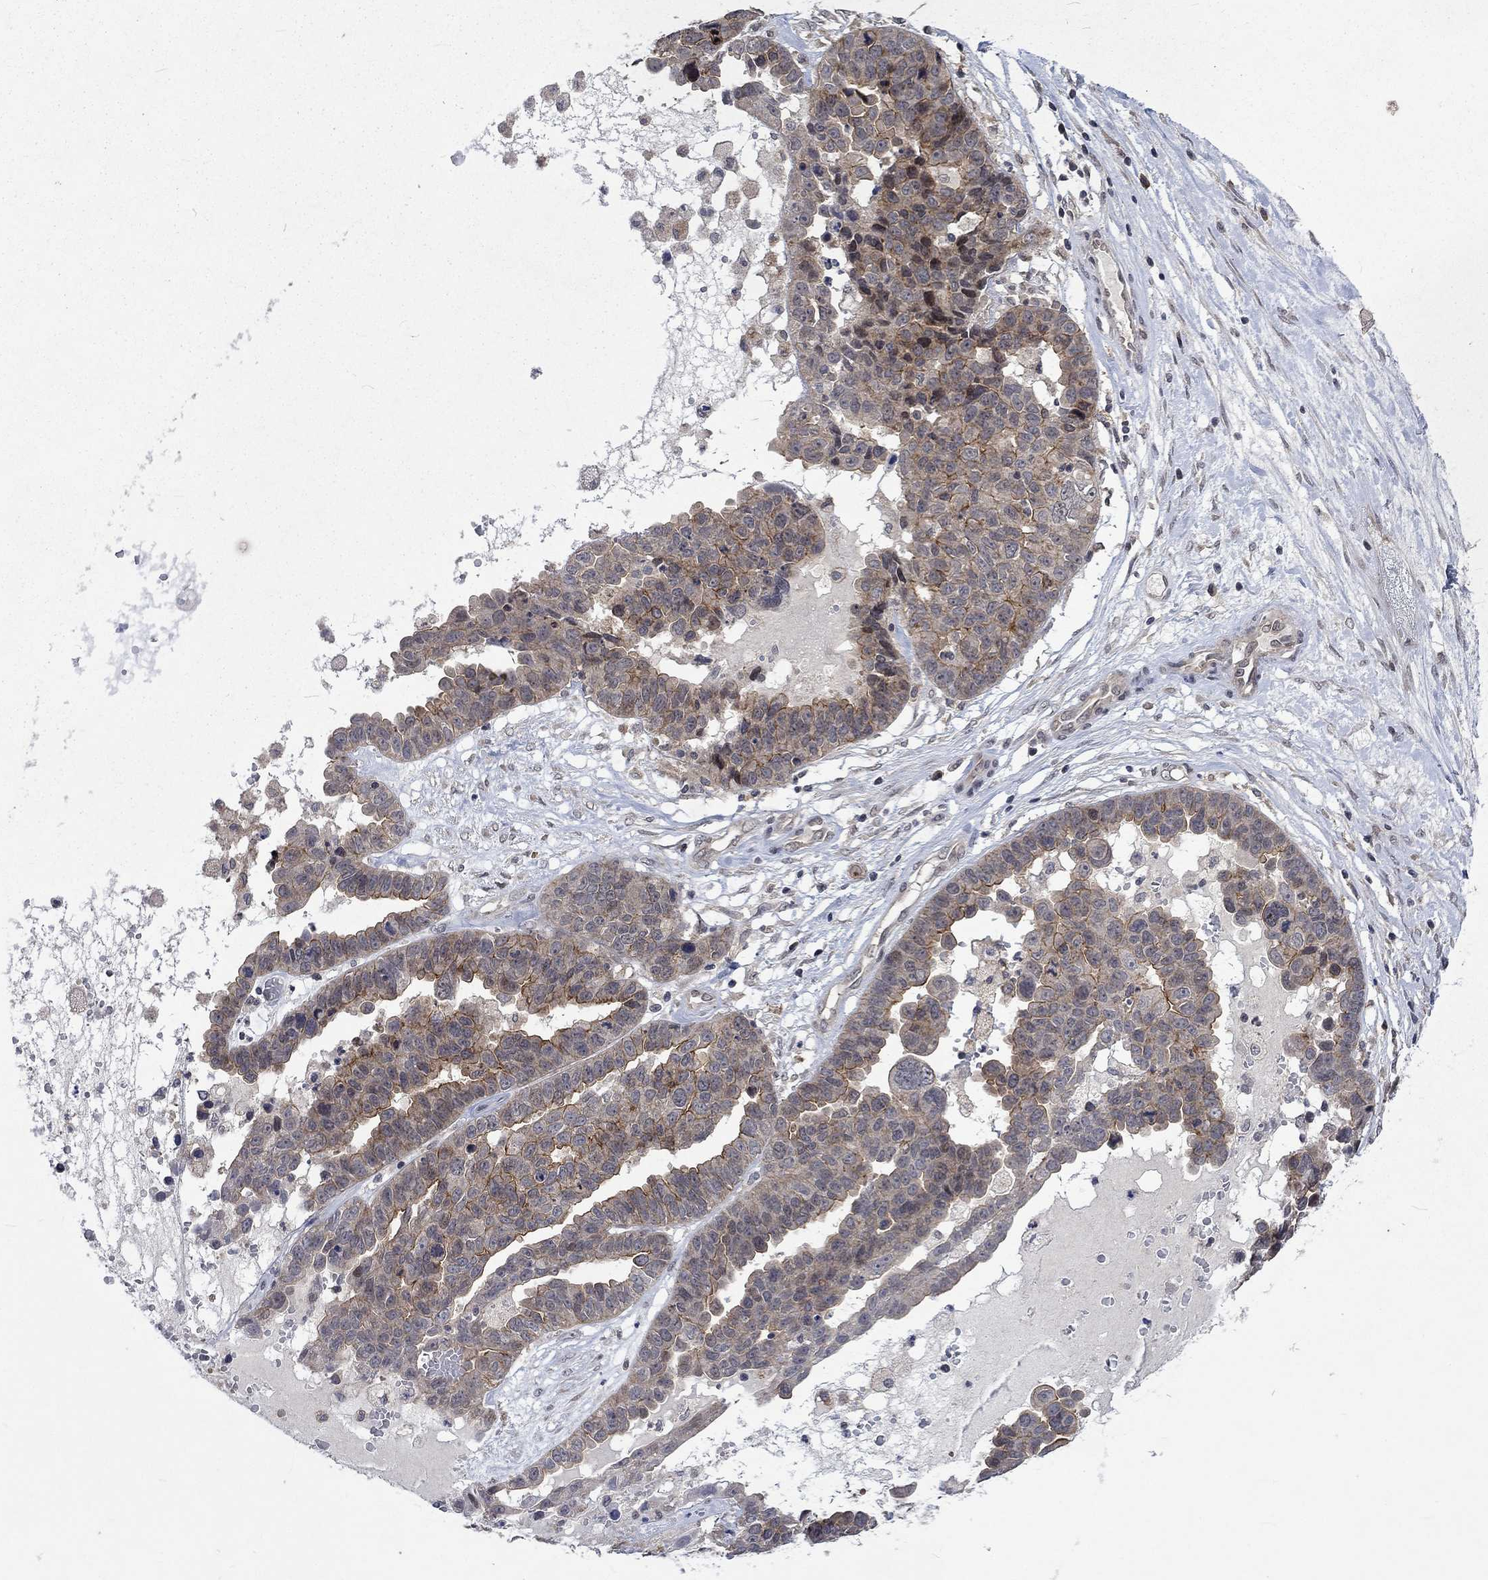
{"staining": {"intensity": "strong", "quantity": "<25%", "location": "cytoplasmic/membranous"}, "tissue": "ovarian cancer", "cell_type": "Tumor cells", "image_type": "cancer", "snomed": [{"axis": "morphology", "description": "Cystadenocarcinoma, serous, NOS"}, {"axis": "topography", "description": "Ovary"}], "caption": "Serous cystadenocarcinoma (ovarian) stained with immunohistochemistry (IHC) exhibits strong cytoplasmic/membranous positivity in approximately <25% of tumor cells. The staining is performed using DAB brown chromogen to label protein expression. The nuclei are counter-stained blue using hematoxylin.", "gene": "PPP1R9A", "patient": {"sex": "female", "age": 87}}